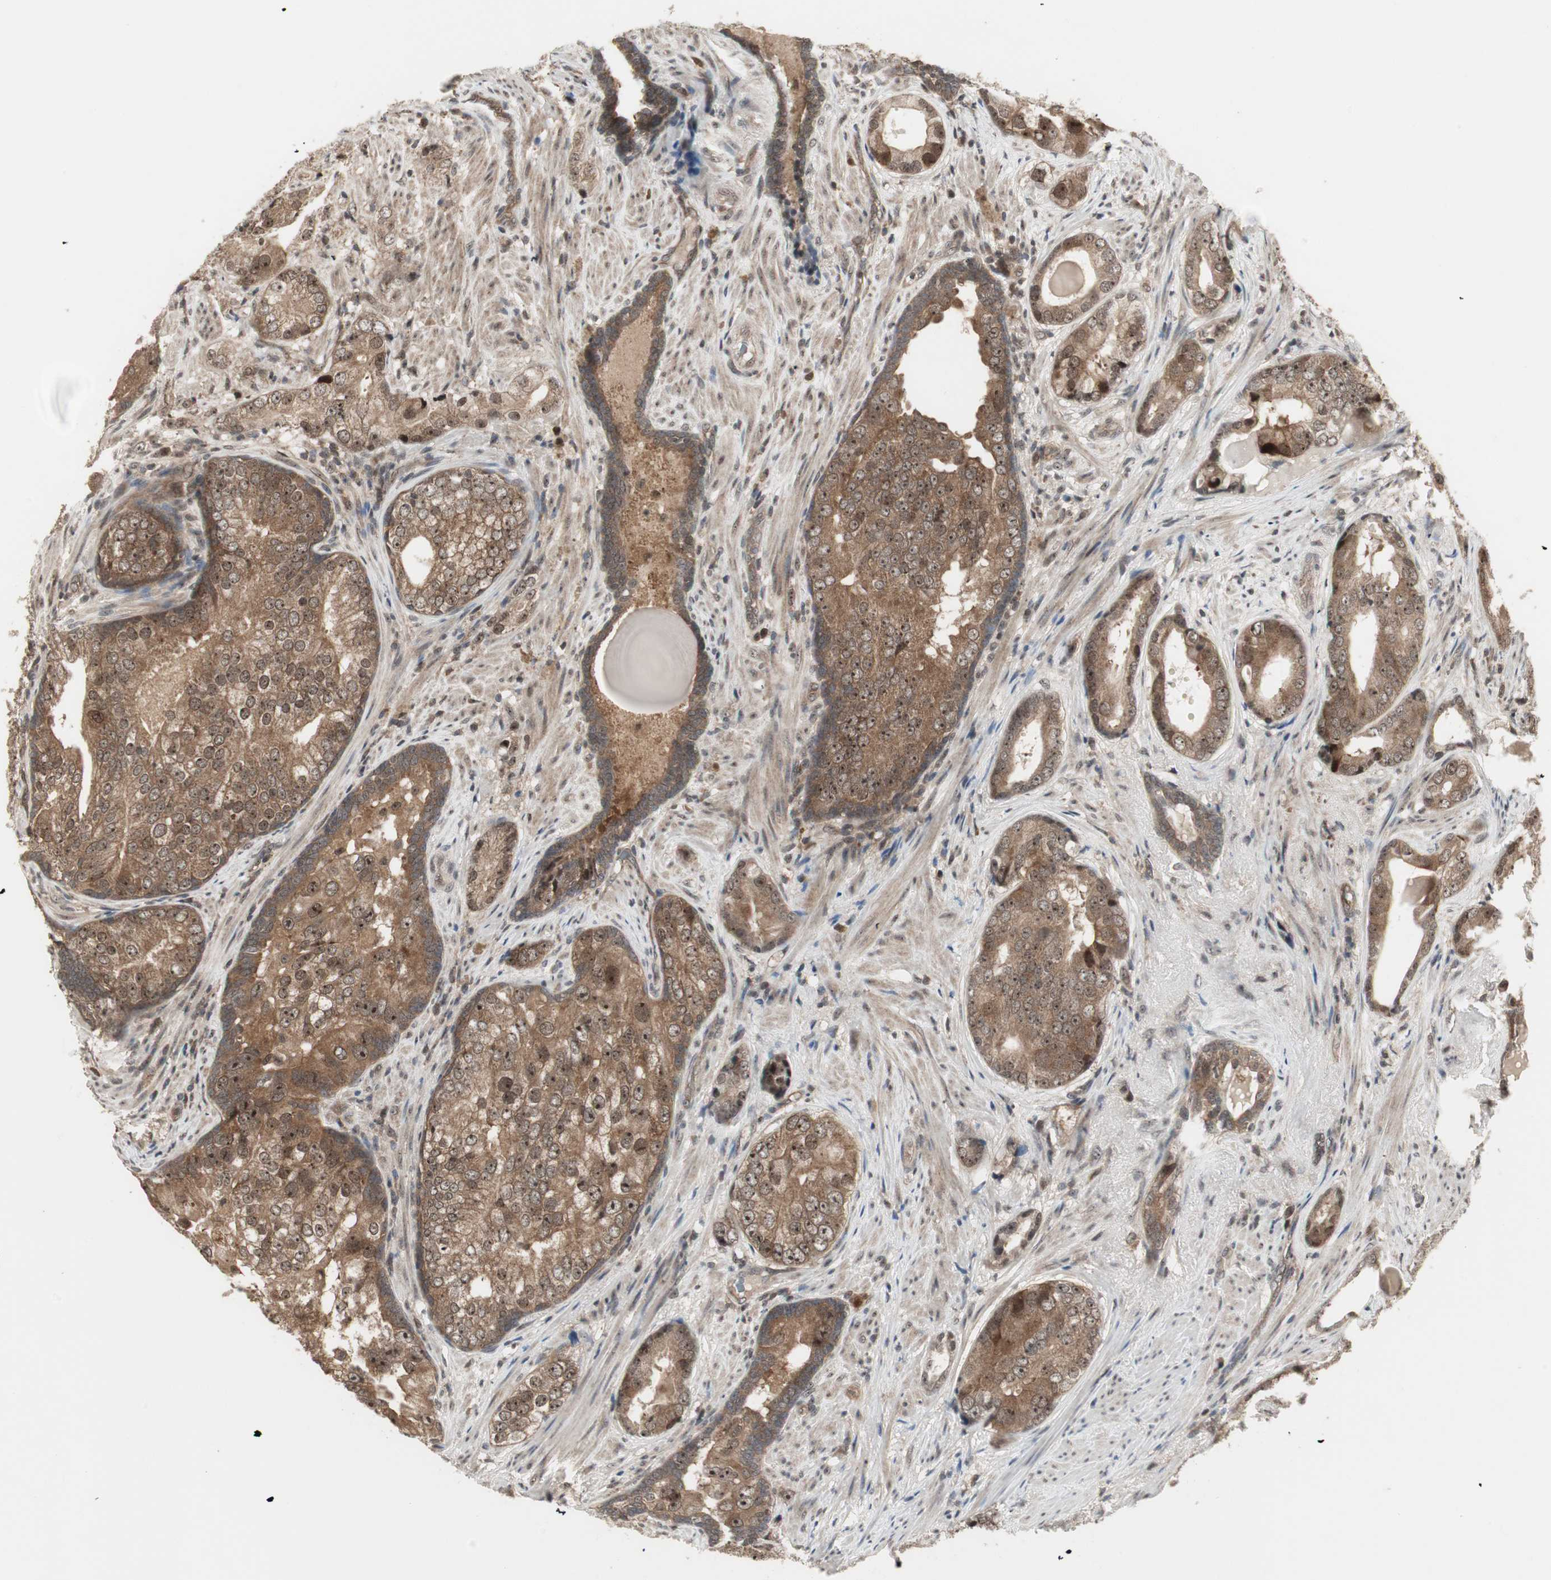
{"staining": {"intensity": "moderate", "quantity": ">75%", "location": "cytoplasmic/membranous,nuclear"}, "tissue": "prostate cancer", "cell_type": "Tumor cells", "image_type": "cancer", "snomed": [{"axis": "morphology", "description": "Adenocarcinoma, High grade"}, {"axis": "topography", "description": "Prostate"}], "caption": "DAB immunohistochemical staining of human adenocarcinoma (high-grade) (prostate) shows moderate cytoplasmic/membranous and nuclear protein expression in about >75% of tumor cells.", "gene": "CSNK2B", "patient": {"sex": "male", "age": 66}}